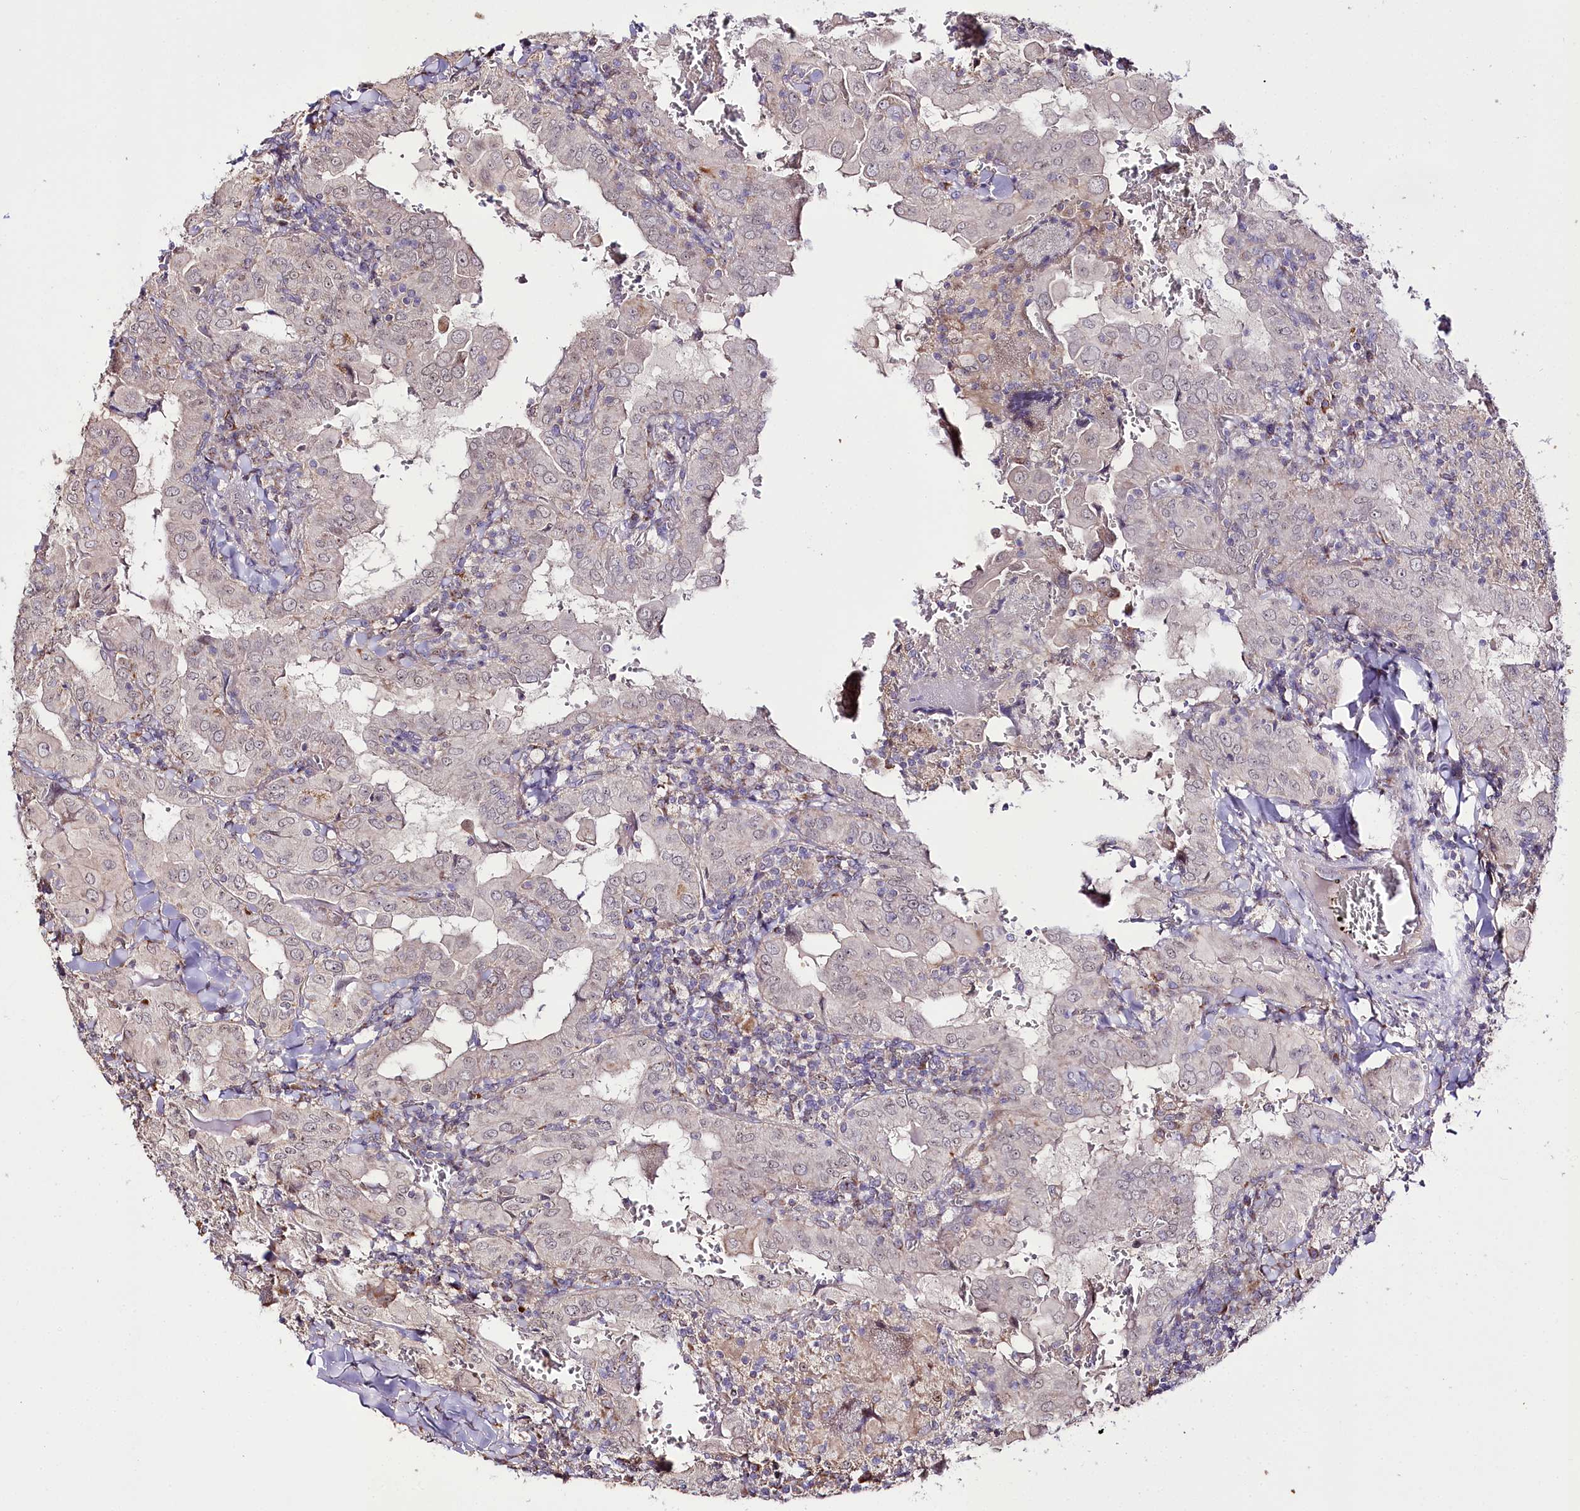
{"staining": {"intensity": "negative", "quantity": "none", "location": "none"}, "tissue": "thyroid cancer", "cell_type": "Tumor cells", "image_type": "cancer", "snomed": [{"axis": "morphology", "description": "Papillary adenocarcinoma, NOS"}, {"axis": "topography", "description": "Thyroid gland"}], "caption": "Micrograph shows no significant protein staining in tumor cells of thyroid cancer. (DAB immunohistochemistry (IHC), high magnification).", "gene": "ZNF226", "patient": {"sex": "female", "age": 72}}